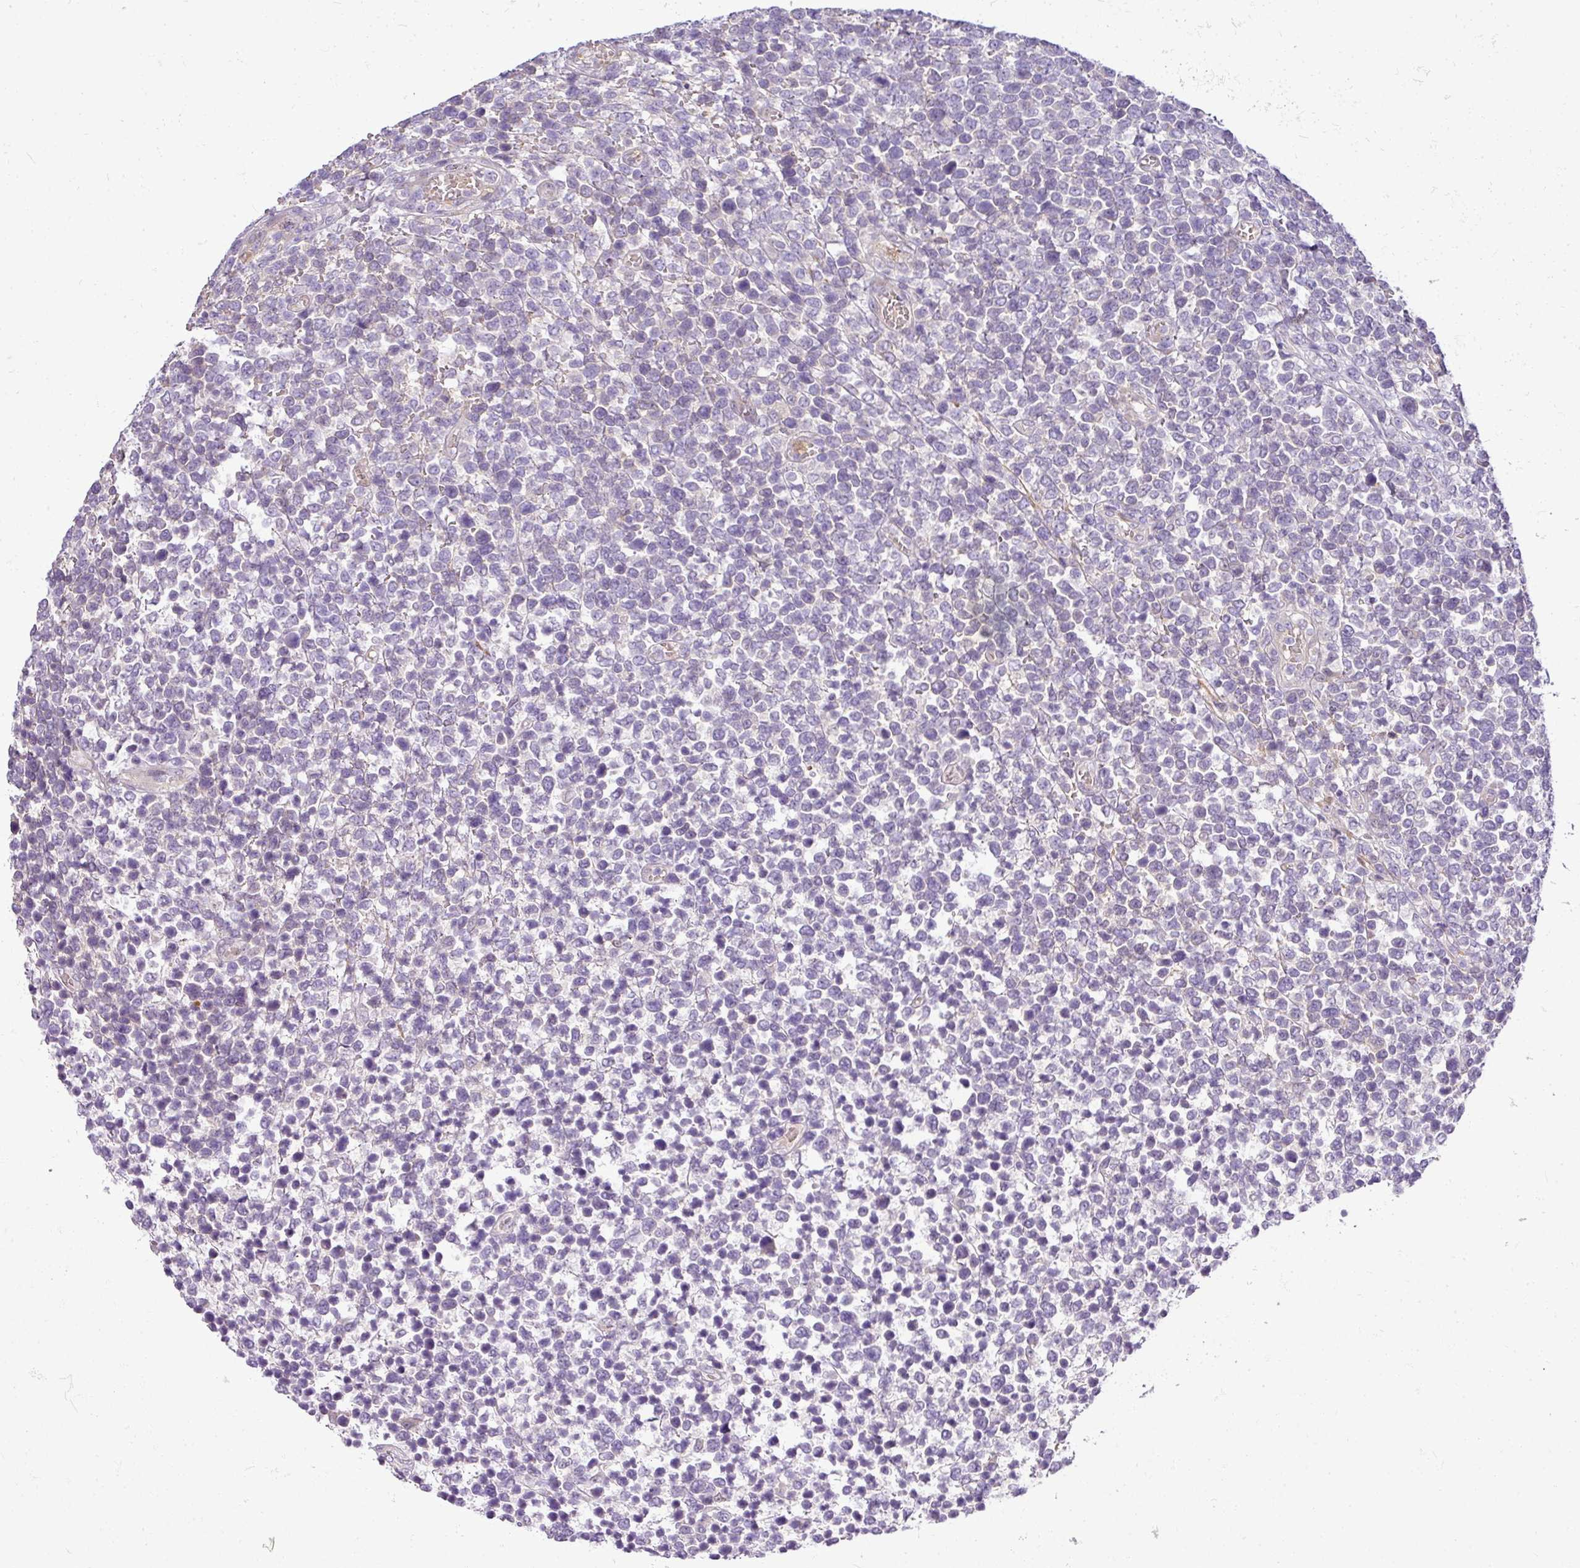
{"staining": {"intensity": "negative", "quantity": "none", "location": "none"}, "tissue": "lymphoma", "cell_type": "Tumor cells", "image_type": "cancer", "snomed": [{"axis": "morphology", "description": "Malignant lymphoma, non-Hodgkin's type, High grade"}, {"axis": "topography", "description": "Soft tissue"}], "caption": "An immunohistochemistry (IHC) photomicrograph of high-grade malignant lymphoma, non-Hodgkin's type is shown. There is no staining in tumor cells of high-grade malignant lymphoma, non-Hodgkin's type.", "gene": "ADH5", "patient": {"sex": "female", "age": 56}}